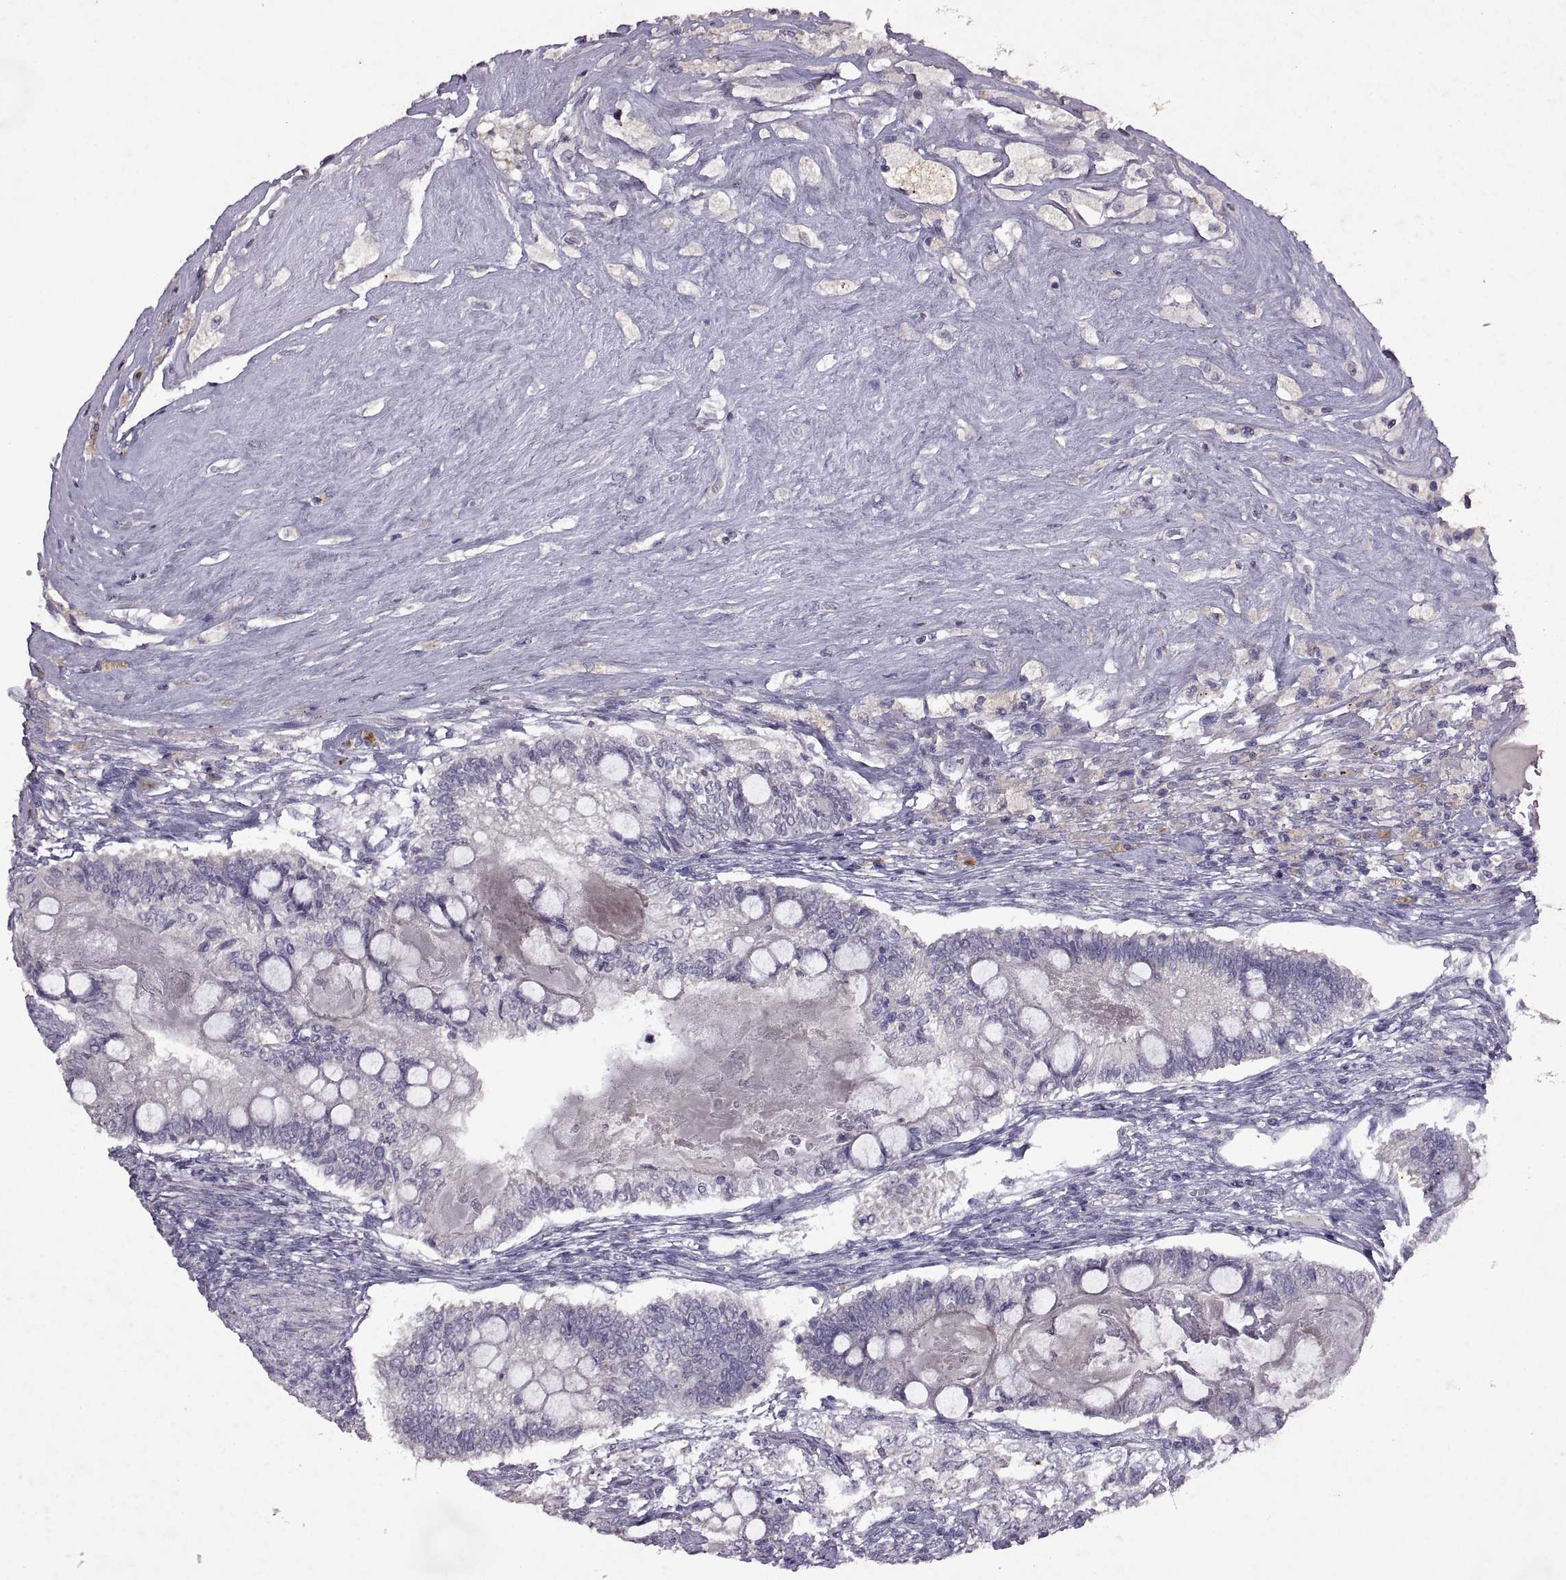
{"staining": {"intensity": "negative", "quantity": "none", "location": "none"}, "tissue": "testis cancer", "cell_type": "Tumor cells", "image_type": "cancer", "snomed": [{"axis": "morphology", "description": "Seminoma, NOS"}, {"axis": "morphology", "description": "Carcinoma, Embryonal, NOS"}, {"axis": "topography", "description": "Testis"}], "caption": "Human testis seminoma stained for a protein using immunohistochemistry displays no positivity in tumor cells.", "gene": "DEFB136", "patient": {"sex": "male", "age": 41}}